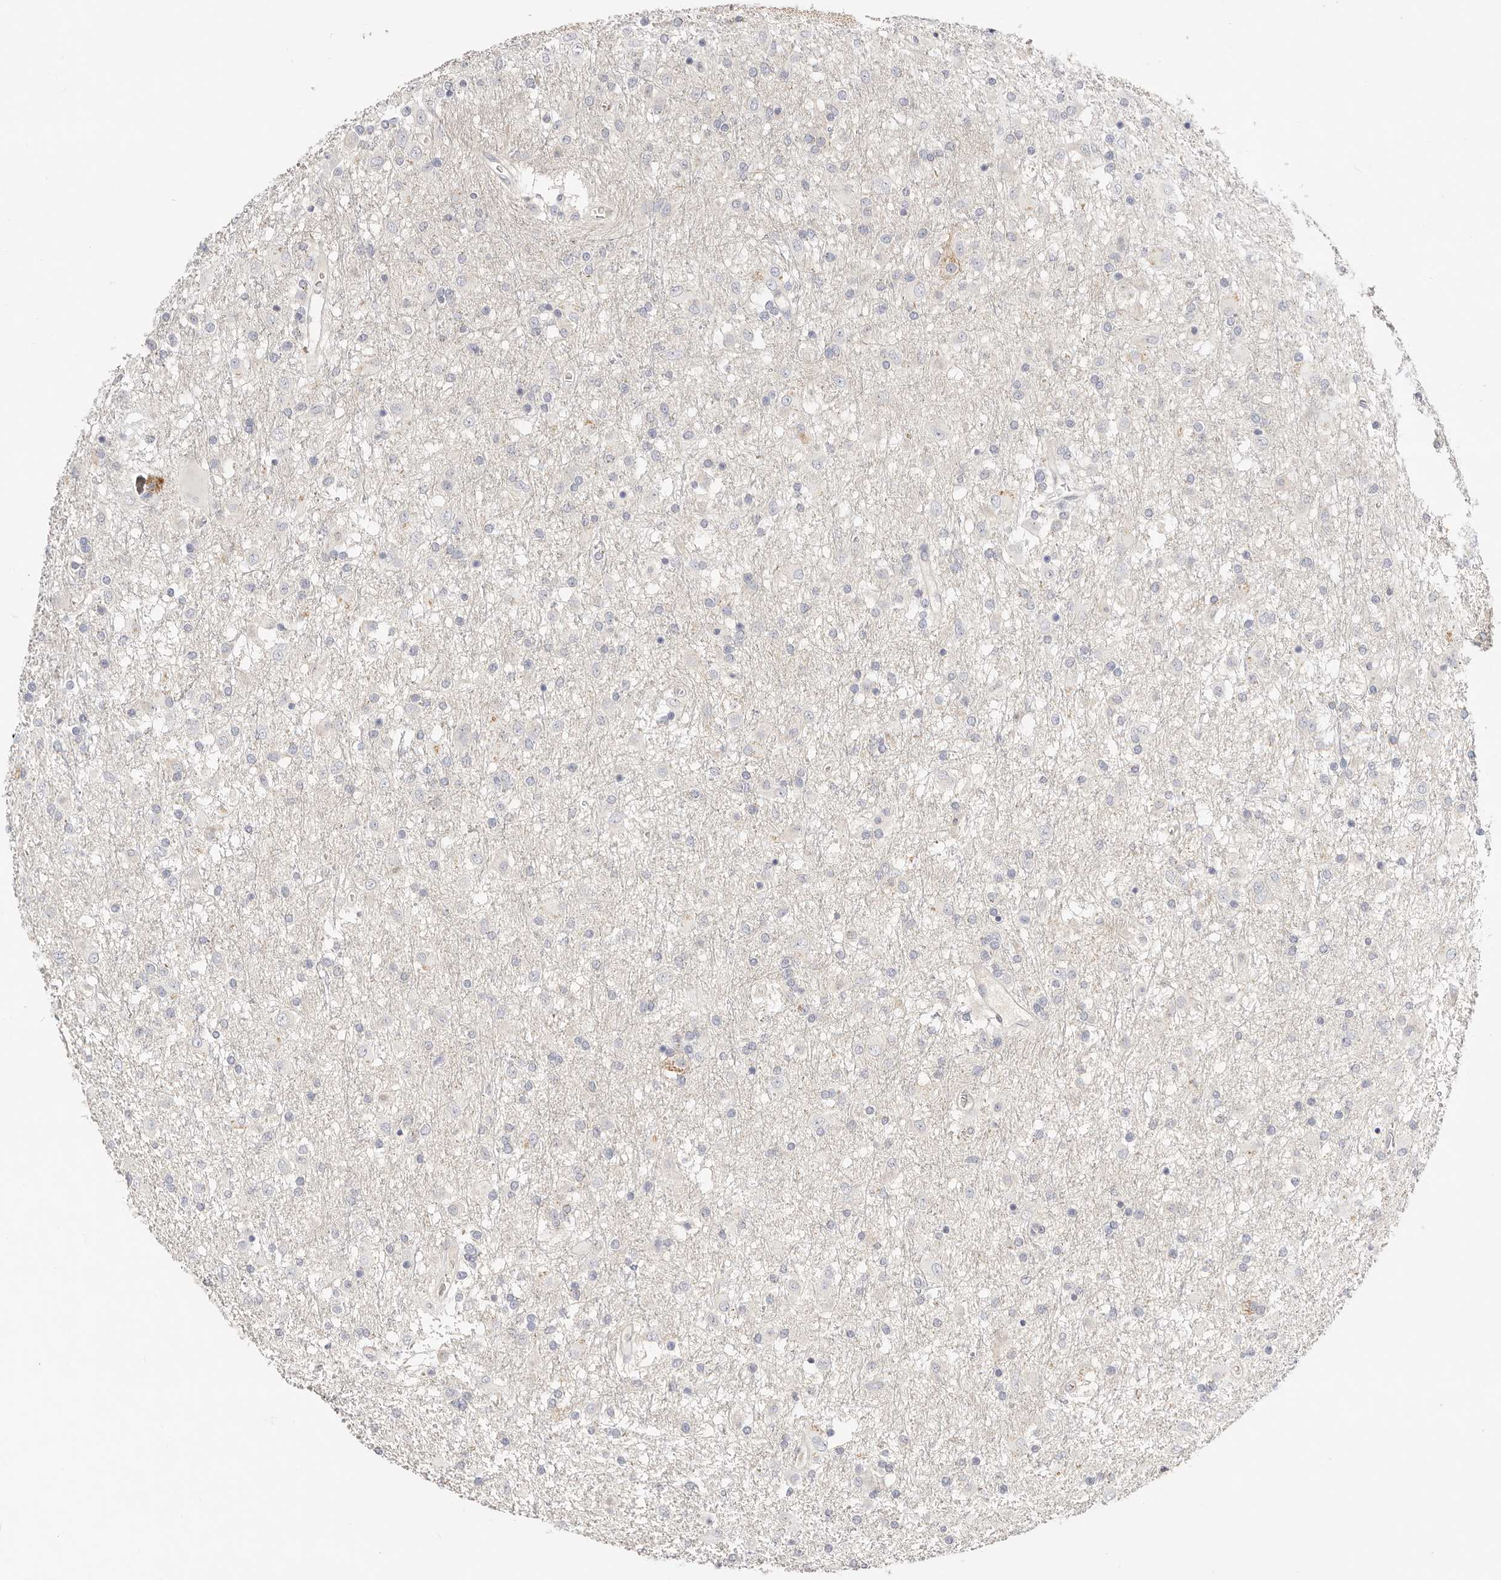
{"staining": {"intensity": "negative", "quantity": "none", "location": "none"}, "tissue": "glioma", "cell_type": "Tumor cells", "image_type": "cancer", "snomed": [{"axis": "morphology", "description": "Glioma, malignant, Low grade"}, {"axis": "topography", "description": "Brain"}], "caption": "A photomicrograph of human malignant low-grade glioma is negative for staining in tumor cells.", "gene": "DNASE1", "patient": {"sex": "male", "age": 65}}